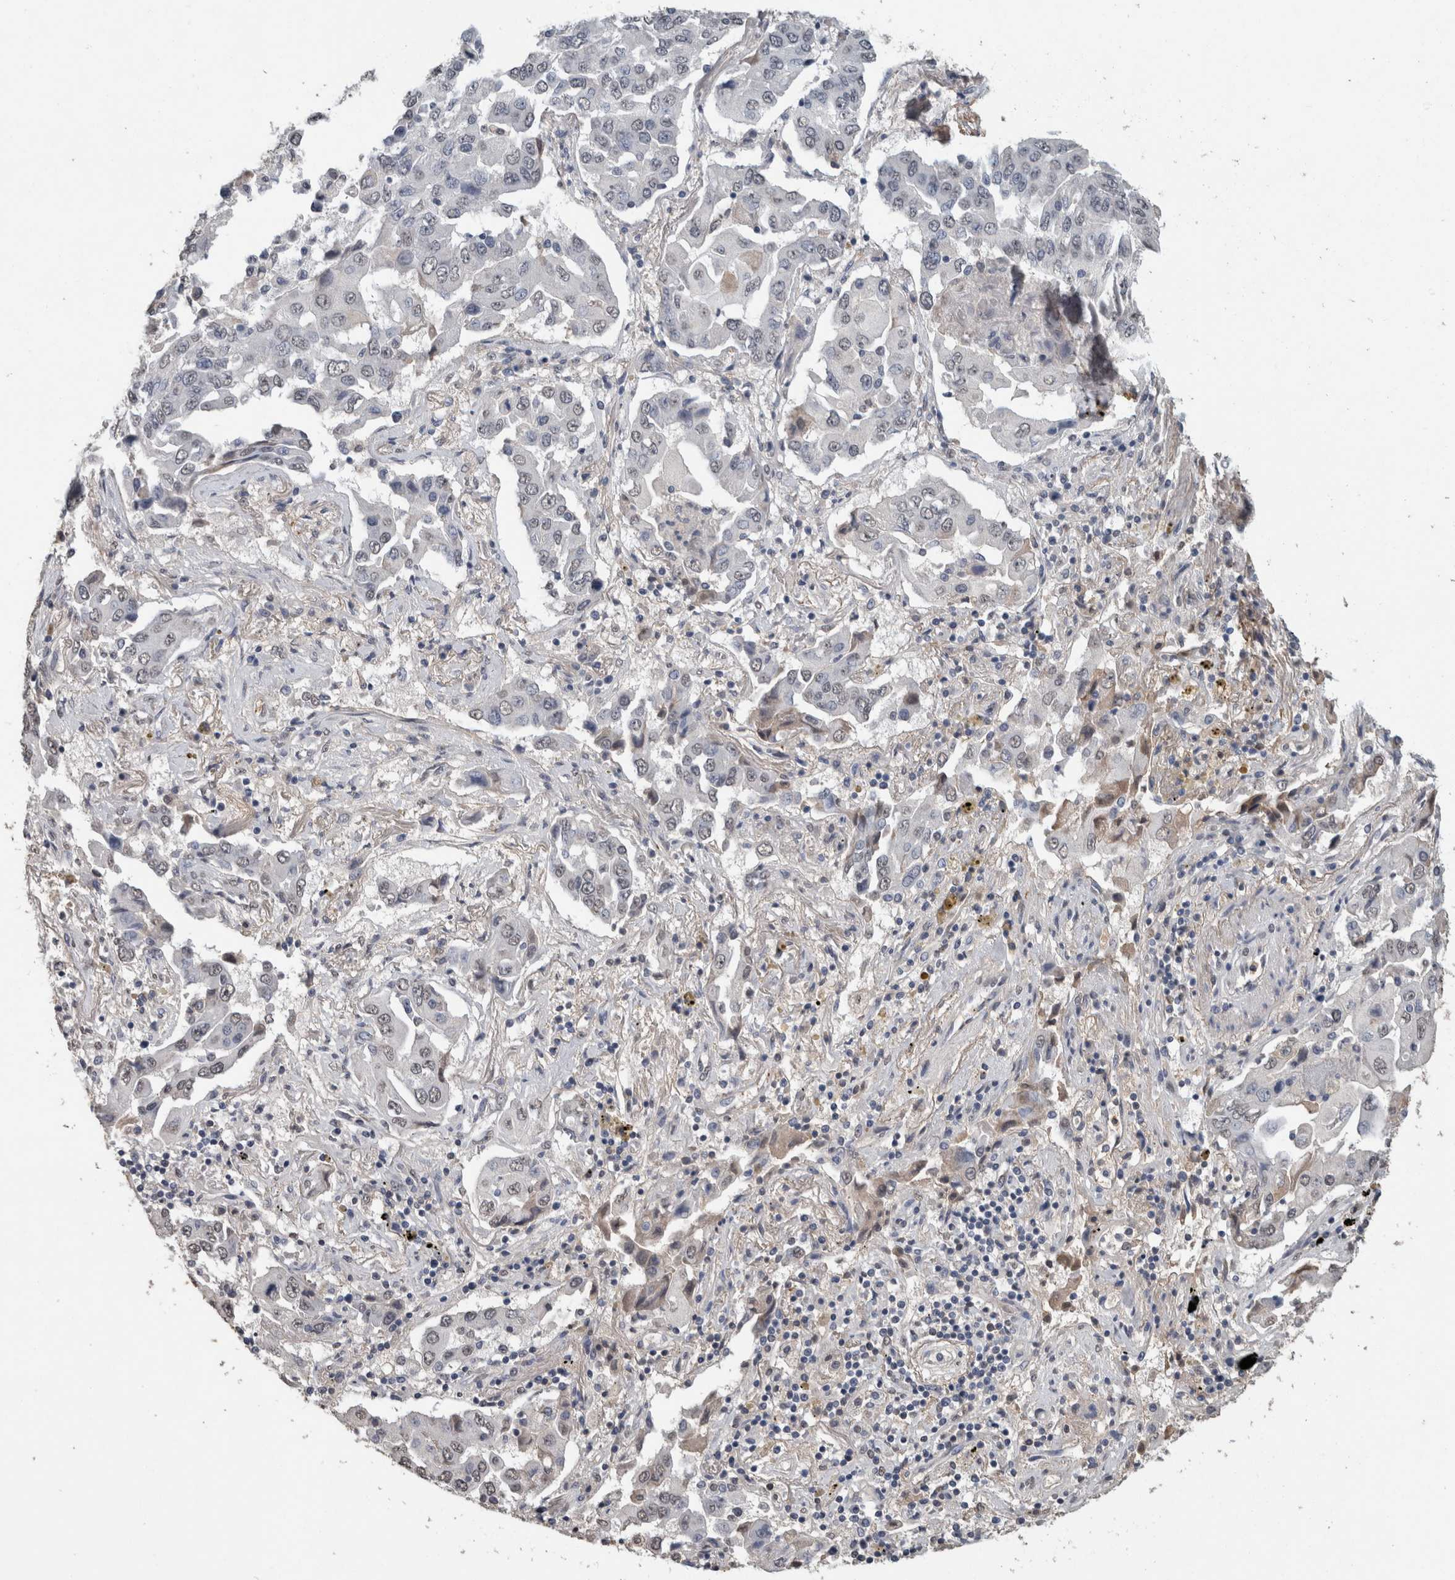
{"staining": {"intensity": "negative", "quantity": "none", "location": "none"}, "tissue": "lung cancer", "cell_type": "Tumor cells", "image_type": "cancer", "snomed": [{"axis": "morphology", "description": "Adenocarcinoma, NOS"}, {"axis": "topography", "description": "Lung"}], "caption": "The image shows no staining of tumor cells in adenocarcinoma (lung).", "gene": "LTBP1", "patient": {"sex": "female", "age": 65}}